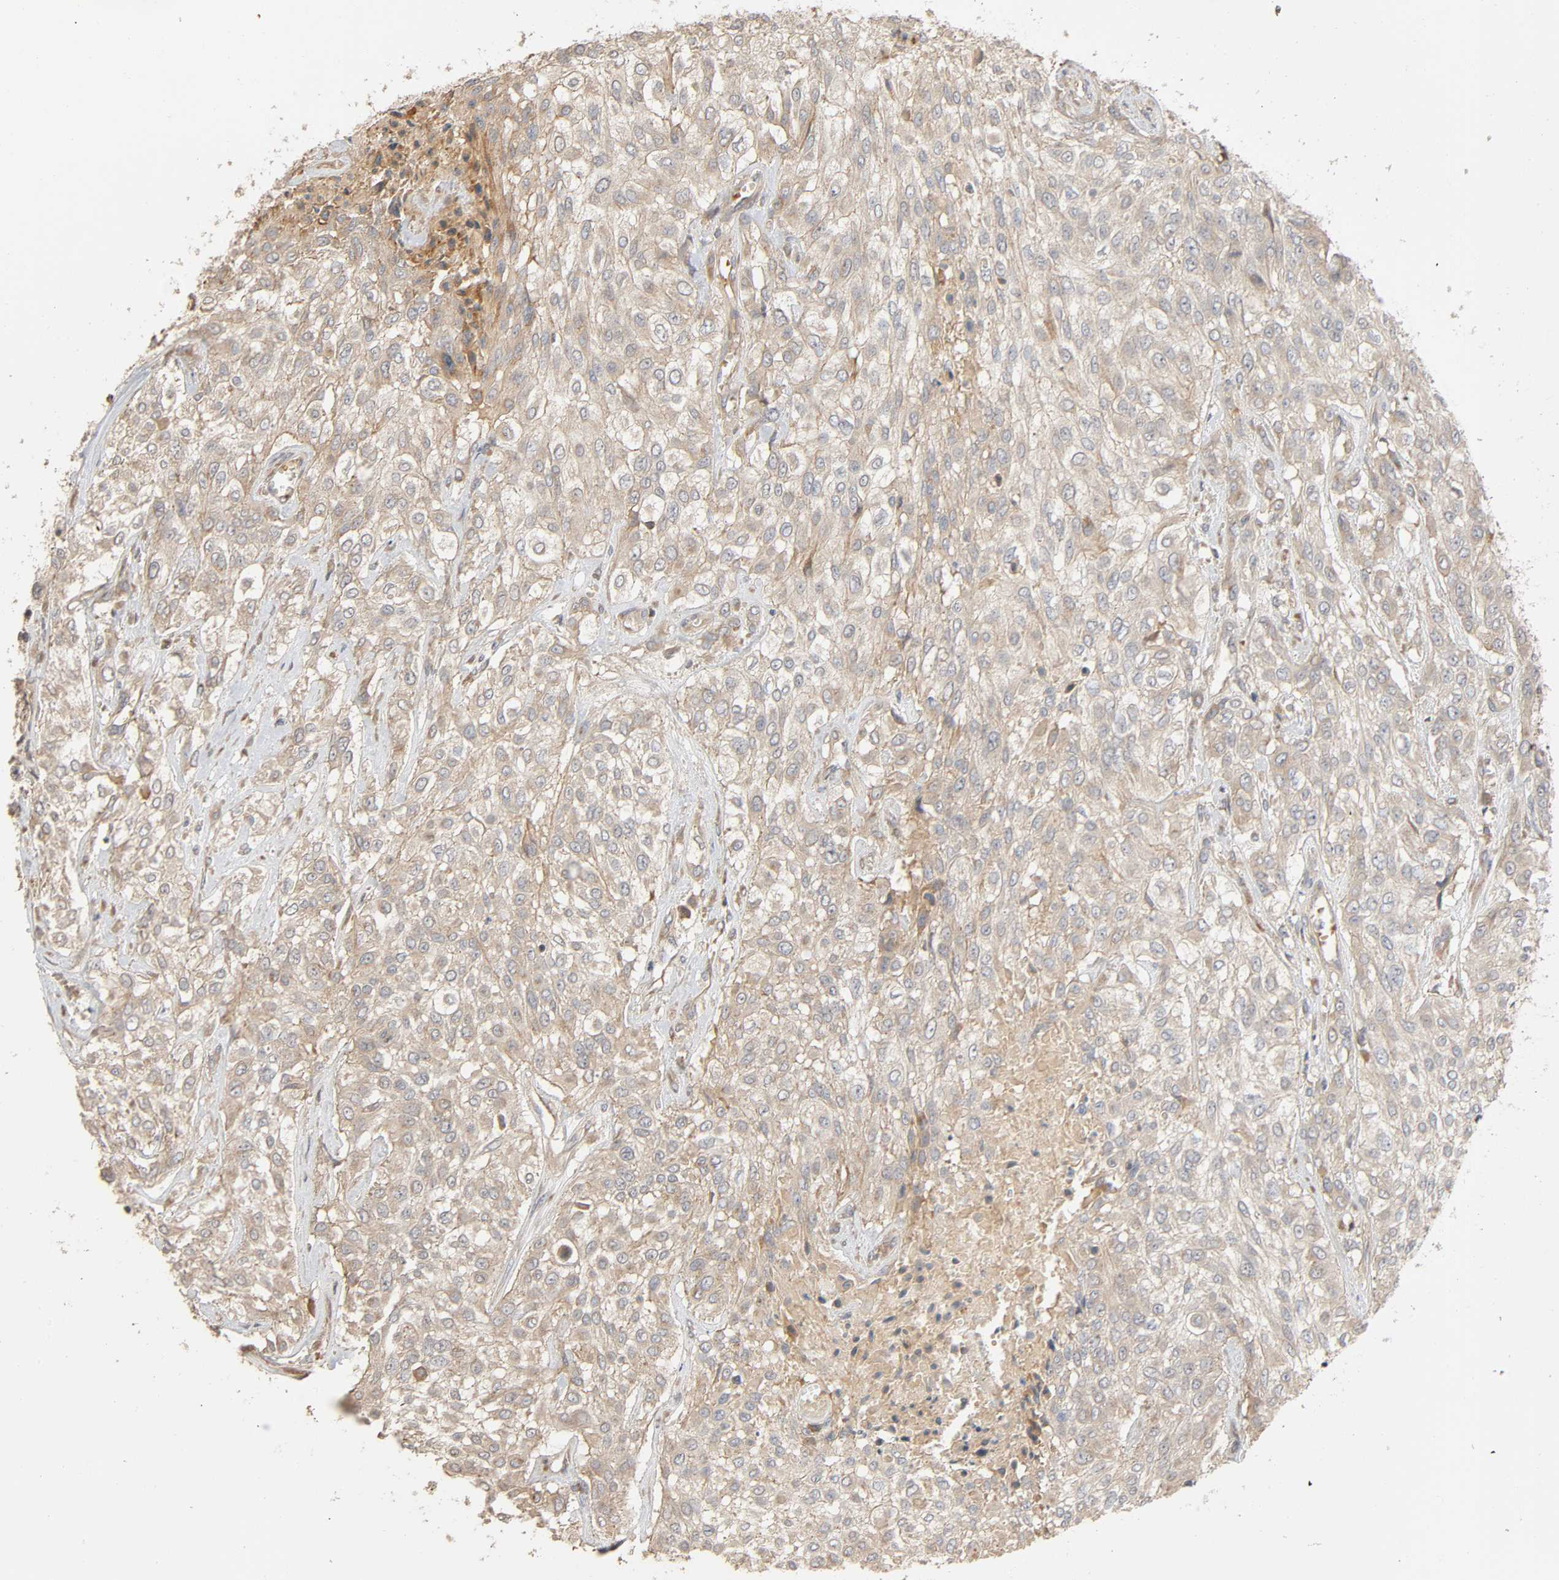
{"staining": {"intensity": "weak", "quantity": ">75%", "location": "cytoplasmic/membranous"}, "tissue": "urothelial cancer", "cell_type": "Tumor cells", "image_type": "cancer", "snomed": [{"axis": "morphology", "description": "Urothelial carcinoma, High grade"}, {"axis": "topography", "description": "Urinary bladder"}], "caption": "Protein expression analysis of human urothelial carcinoma (high-grade) reveals weak cytoplasmic/membranous expression in about >75% of tumor cells.", "gene": "SGSM1", "patient": {"sex": "male", "age": 57}}